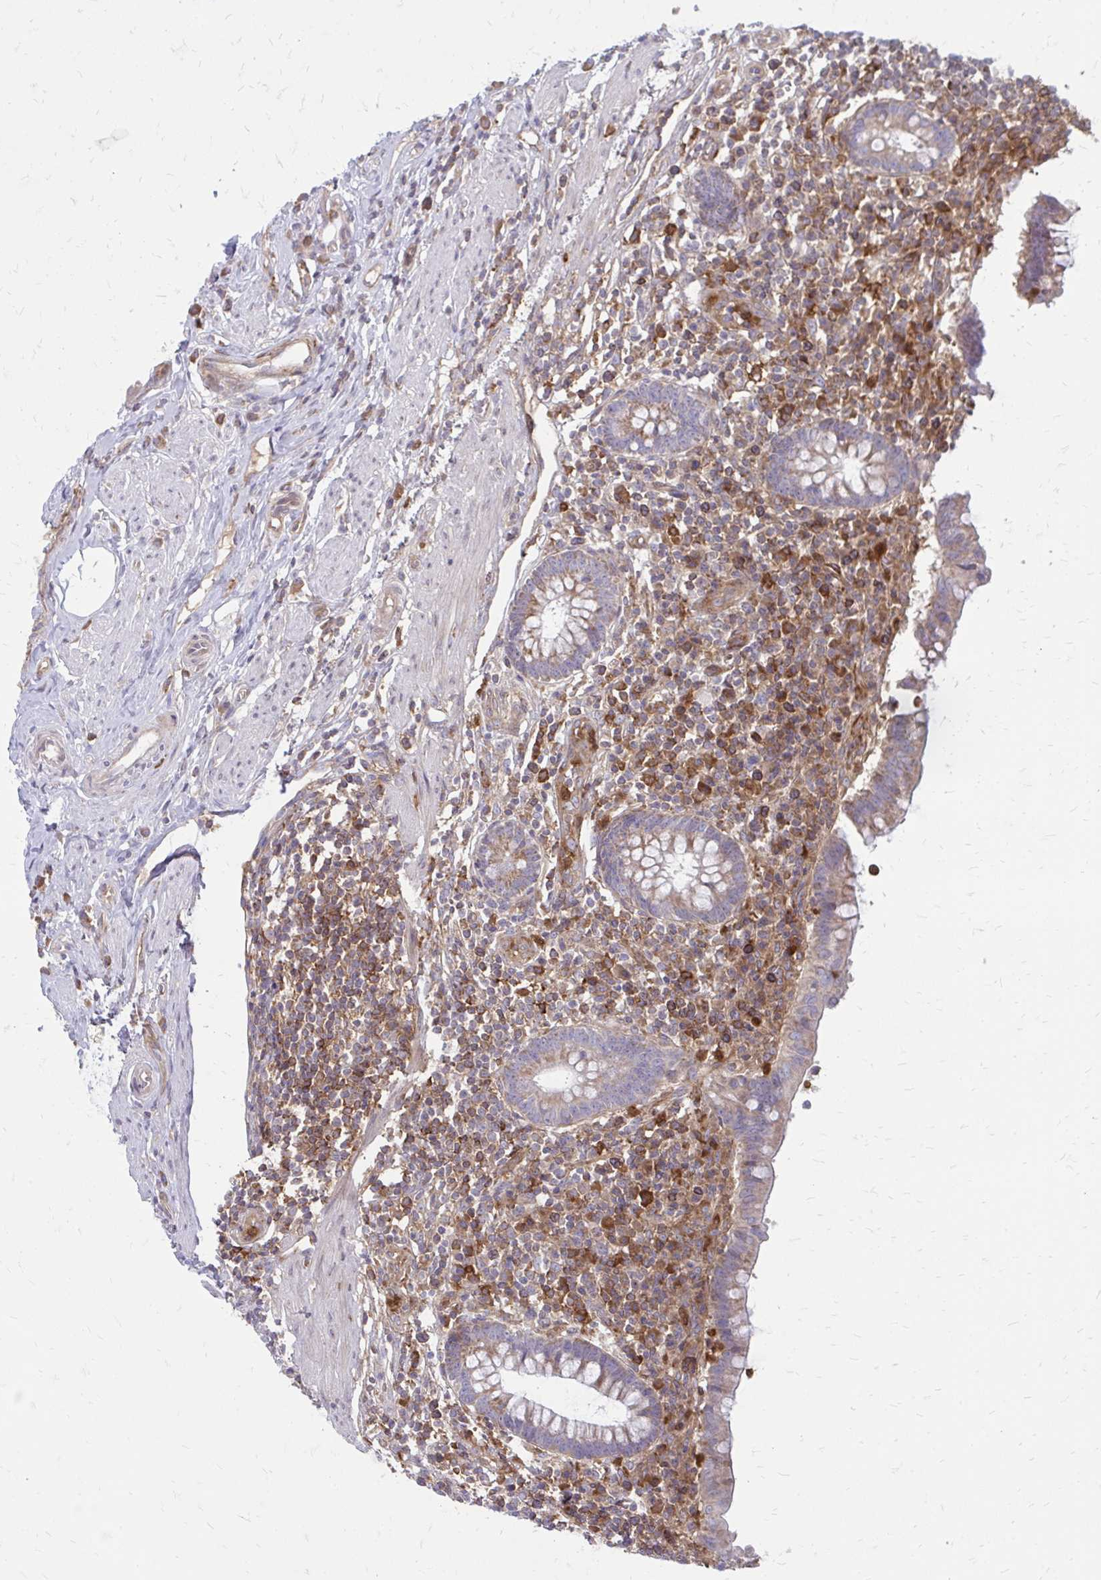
{"staining": {"intensity": "weak", "quantity": ">75%", "location": "cytoplasmic/membranous"}, "tissue": "appendix", "cell_type": "Glandular cells", "image_type": "normal", "snomed": [{"axis": "morphology", "description": "Normal tissue, NOS"}, {"axis": "topography", "description": "Appendix"}], "caption": "This histopathology image exhibits immunohistochemistry (IHC) staining of benign appendix, with low weak cytoplasmic/membranous positivity in approximately >75% of glandular cells.", "gene": "ASAP1", "patient": {"sex": "female", "age": 56}}